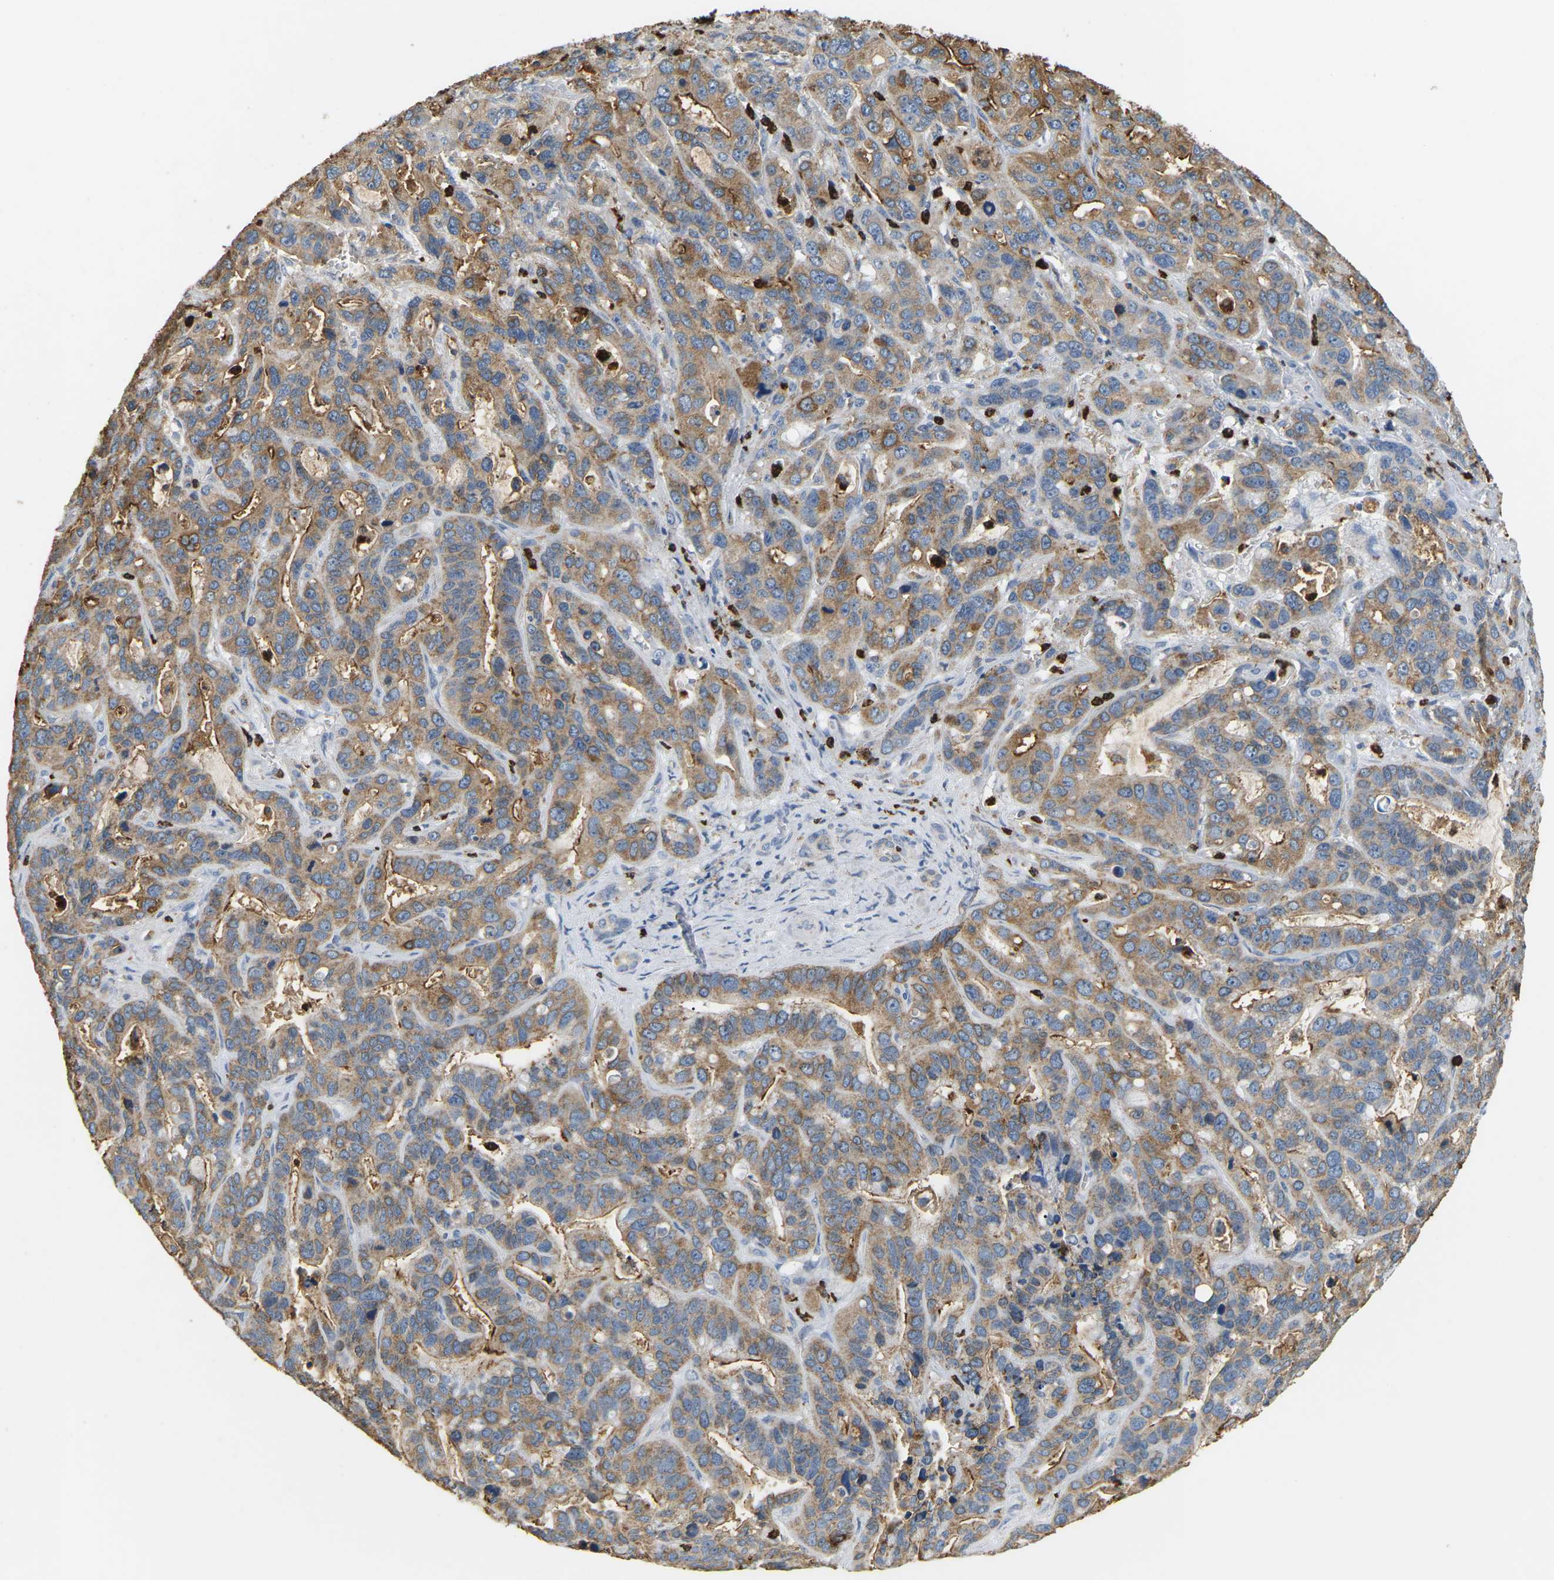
{"staining": {"intensity": "moderate", "quantity": ">75%", "location": "cytoplasmic/membranous"}, "tissue": "liver cancer", "cell_type": "Tumor cells", "image_type": "cancer", "snomed": [{"axis": "morphology", "description": "Cholangiocarcinoma"}, {"axis": "topography", "description": "Liver"}], "caption": "Tumor cells demonstrate medium levels of moderate cytoplasmic/membranous expression in approximately >75% of cells in liver cancer (cholangiocarcinoma).", "gene": "ADM", "patient": {"sex": "female", "age": 65}}